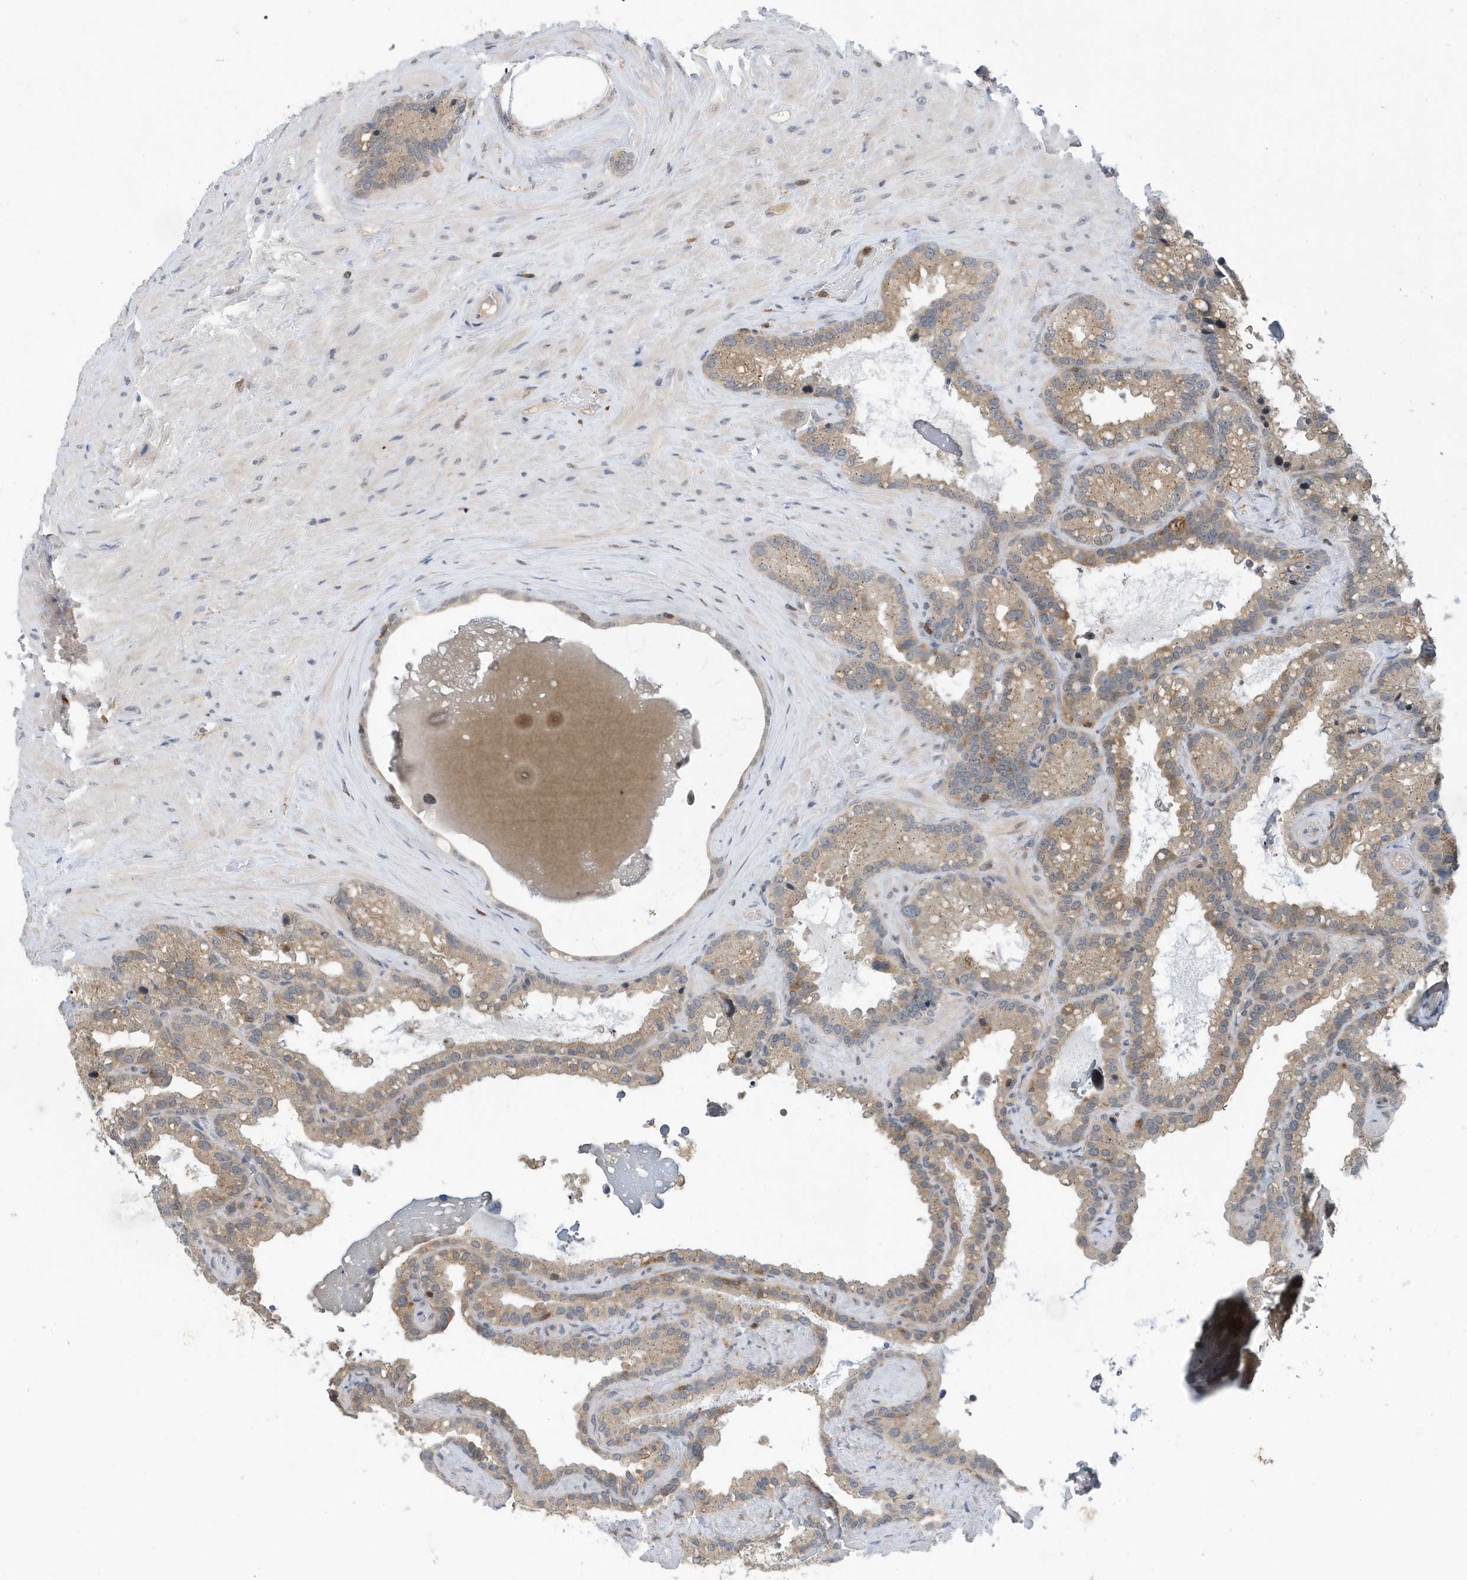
{"staining": {"intensity": "weak", "quantity": "25%-75%", "location": "cytoplasmic/membranous"}, "tissue": "seminal vesicle", "cell_type": "Glandular cells", "image_type": "normal", "snomed": [{"axis": "morphology", "description": "Normal tissue, NOS"}, {"axis": "topography", "description": "Prostate"}, {"axis": "topography", "description": "Seminal veicle"}], "caption": "Immunohistochemistry histopathology image of benign seminal vesicle: human seminal vesicle stained using IHC demonstrates low levels of weak protein expression localized specifically in the cytoplasmic/membranous of glandular cells, appearing as a cytoplasmic/membranous brown color.", "gene": "NSUN3", "patient": {"sex": "male", "age": 68}}